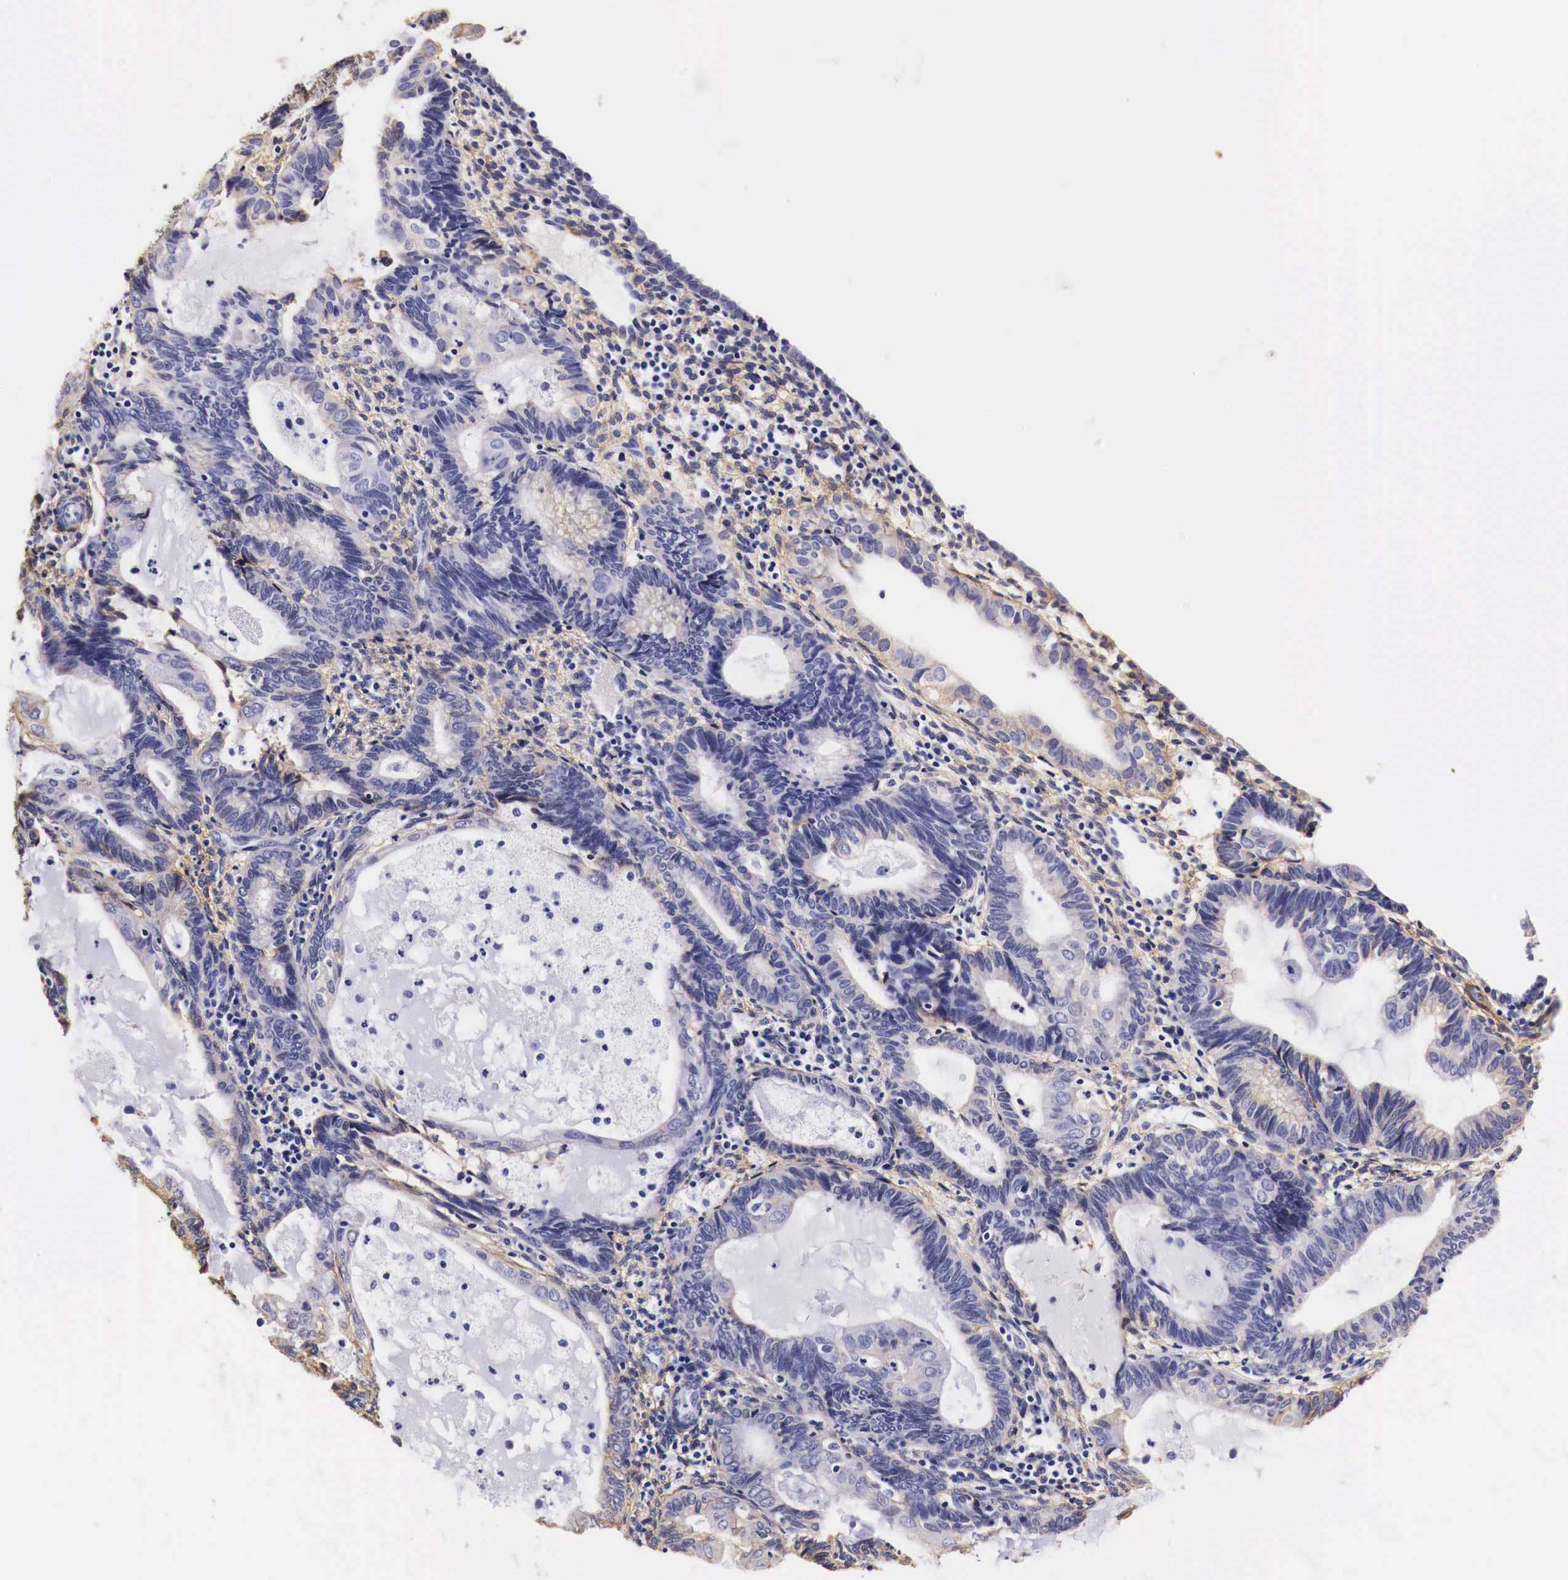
{"staining": {"intensity": "moderate", "quantity": "25%-75%", "location": "cytoplasmic/membranous"}, "tissue": "endometrial cancer", "cell_type": "Tumor cells", "image_type": "cancer", "snomed": [{"axis": "morphology", "description": "Adenocarcinoma, NOS"}, {"axis": "topography", "description": "Endometrium"}], "caption": "Adenocarcinoma (endometrial) was stained to show a protein in brown. There is medium levels of moderate cytoplasmic/membranous staining in about 25%-75% of tumor cells.", "gene": "EGFR", "patient": {"sex": "female", "age": 63}}